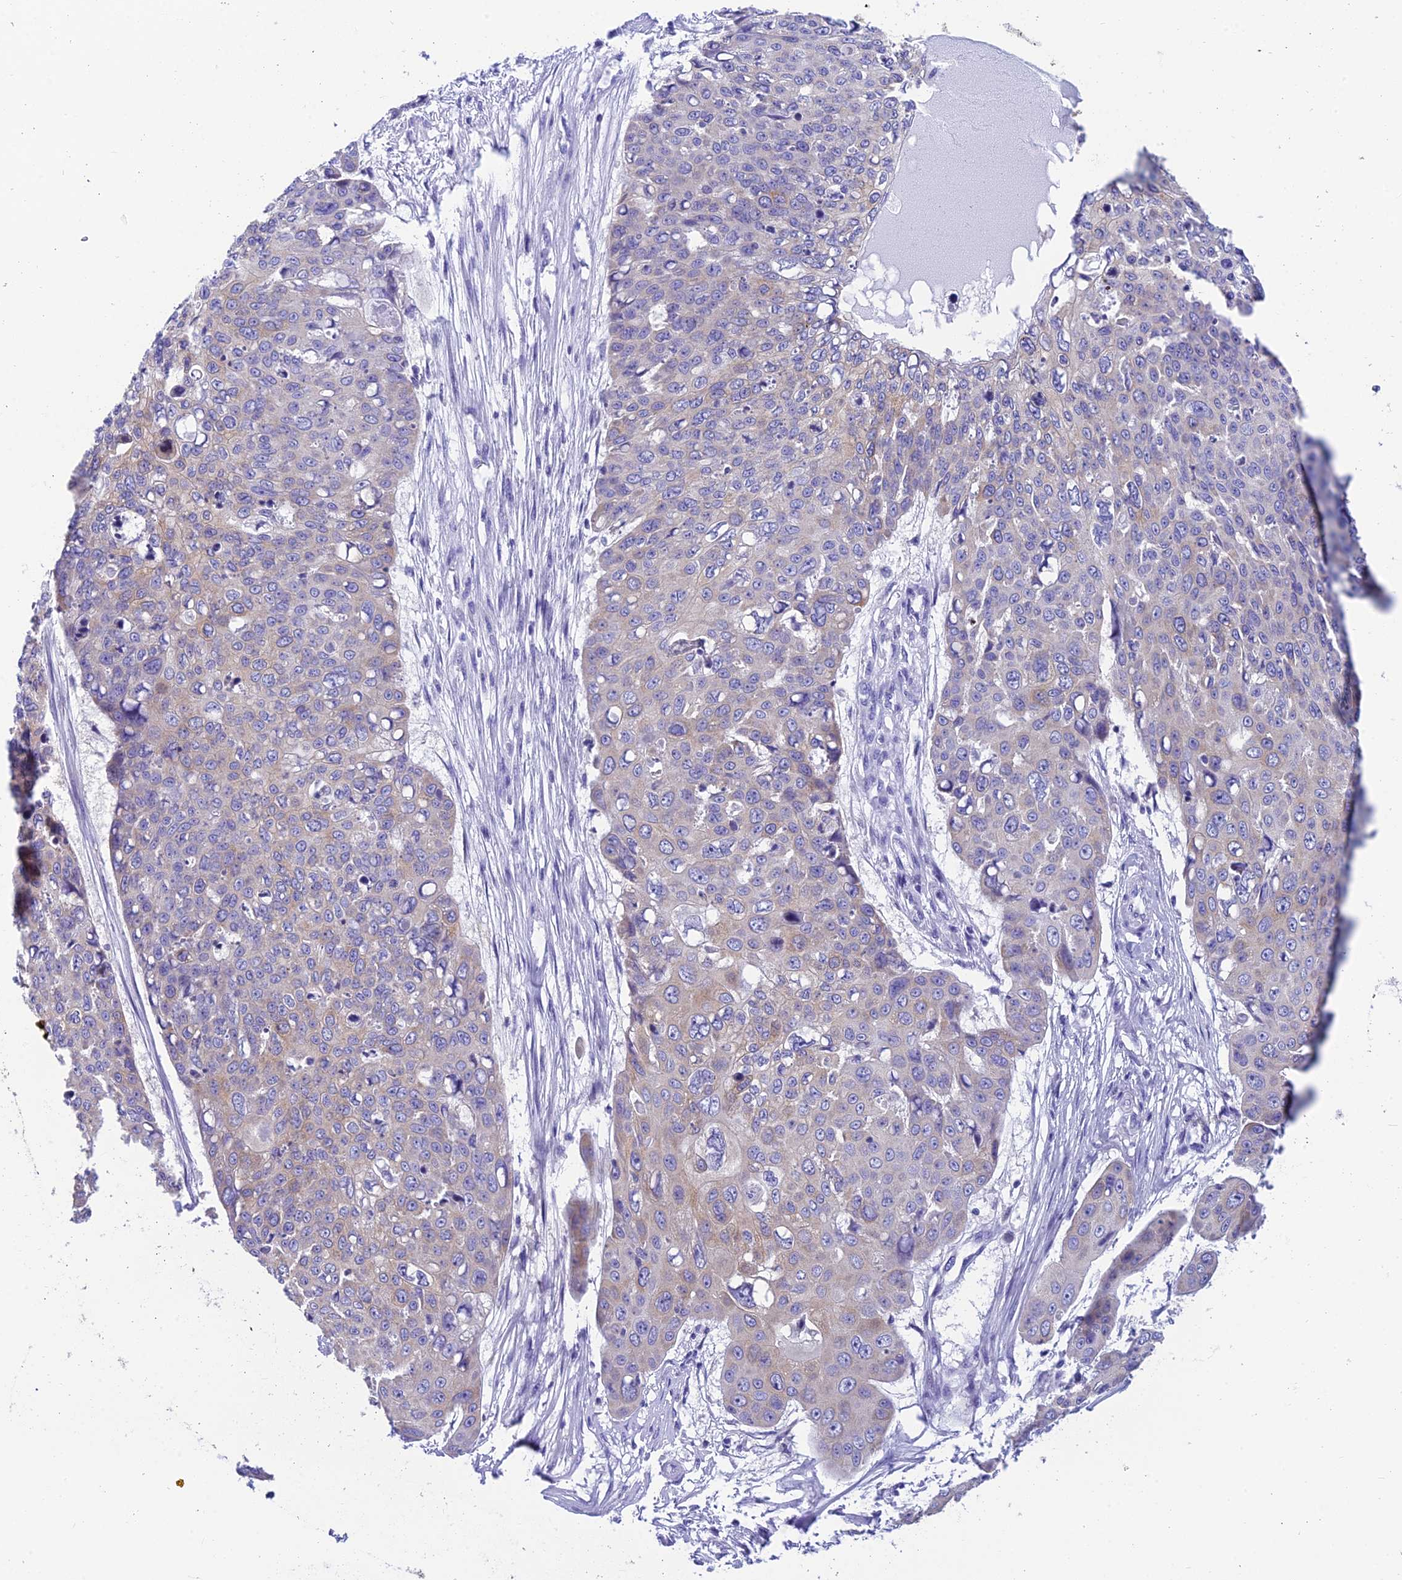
{"staining": {"intensity": "weak", "quantity": "<25%", "location": "cytoplasmic/membranous"}, "tissue": "skin cancer", "cell_type": "Tumor cells", "image_type": "cancer", "snomed": [{"axis": "morphology", "description": "Squamous cell carcinoma, NOS"}, {"axis": "topography", "description": "Skin"}], "caption": "DAB immunohistochemical staining of human skin squamous cell carcinoma displays no significant expression in tumor cells. The staining was performed using DAB (3,3'-diaminobenzidine) to visualize the protein expression in brown, while the nuclei were stained in blue with hematoxylin (Magnification: 20x).", "gene": "REEP4", "patient": {"sex": "male", "age": 71}}